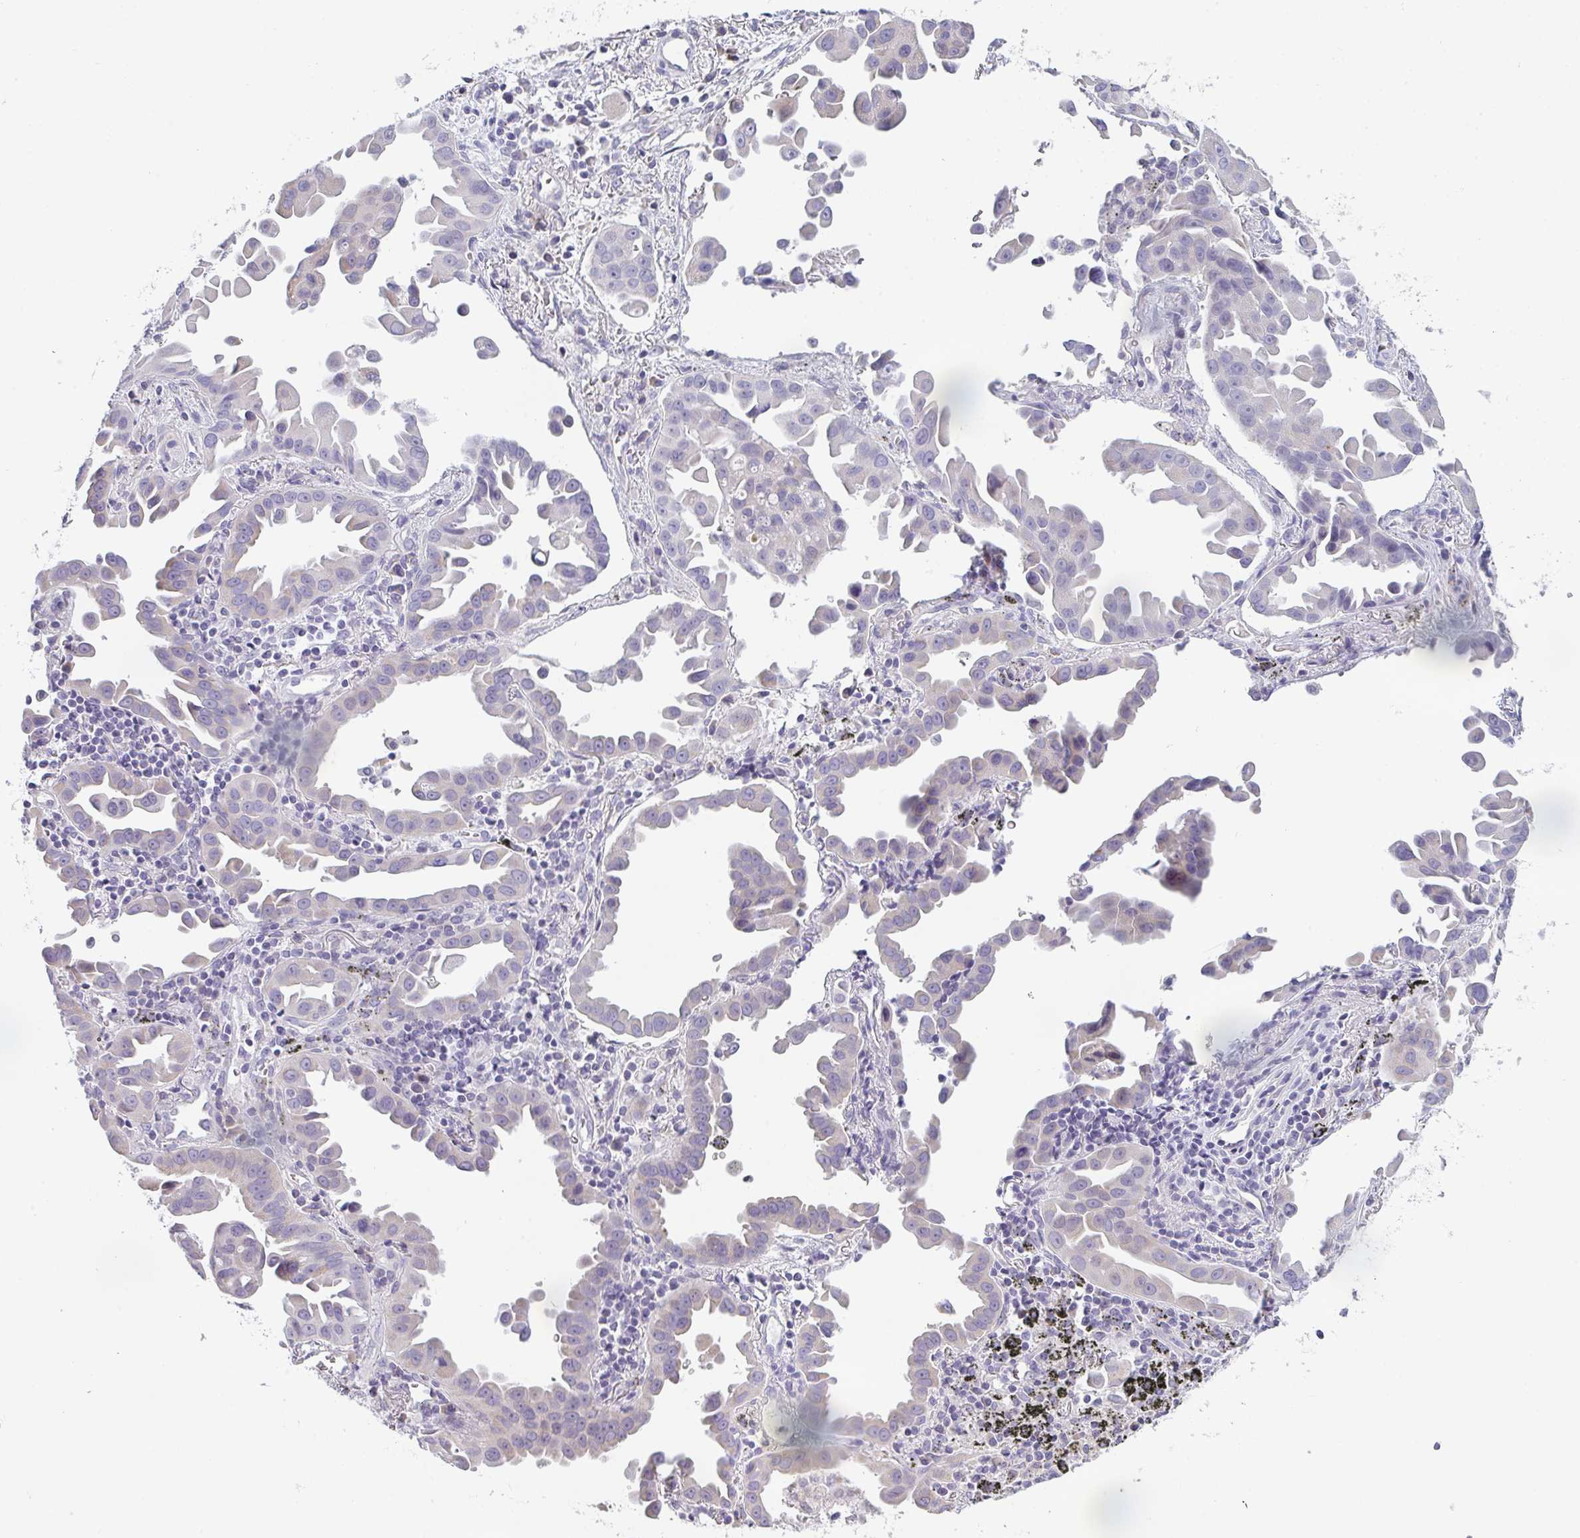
{"staining": {"intensity": "weak", "quantity": "<25%", "location": "cytoplasmic/membranous"}, "tissue": "lung cancer", "cell_type": "Tumor cells", "image_type": "cancer", "snomed": [{"axis": "morphology", "description": "Adenocarcinoma, NOS"}, {"axis": "topography", "description": "Lung"}], "caption": "Immunohistochemical staining of human lung cancer displays no significant staining in tumor cells. (Brightfield microscopy of DAB (3,3'-diaminobenzidine) immunohistochemistry (IHC) at high magnification).", "gene": "CACNA1S", "patient": {"sex": "male", "age": 68}}